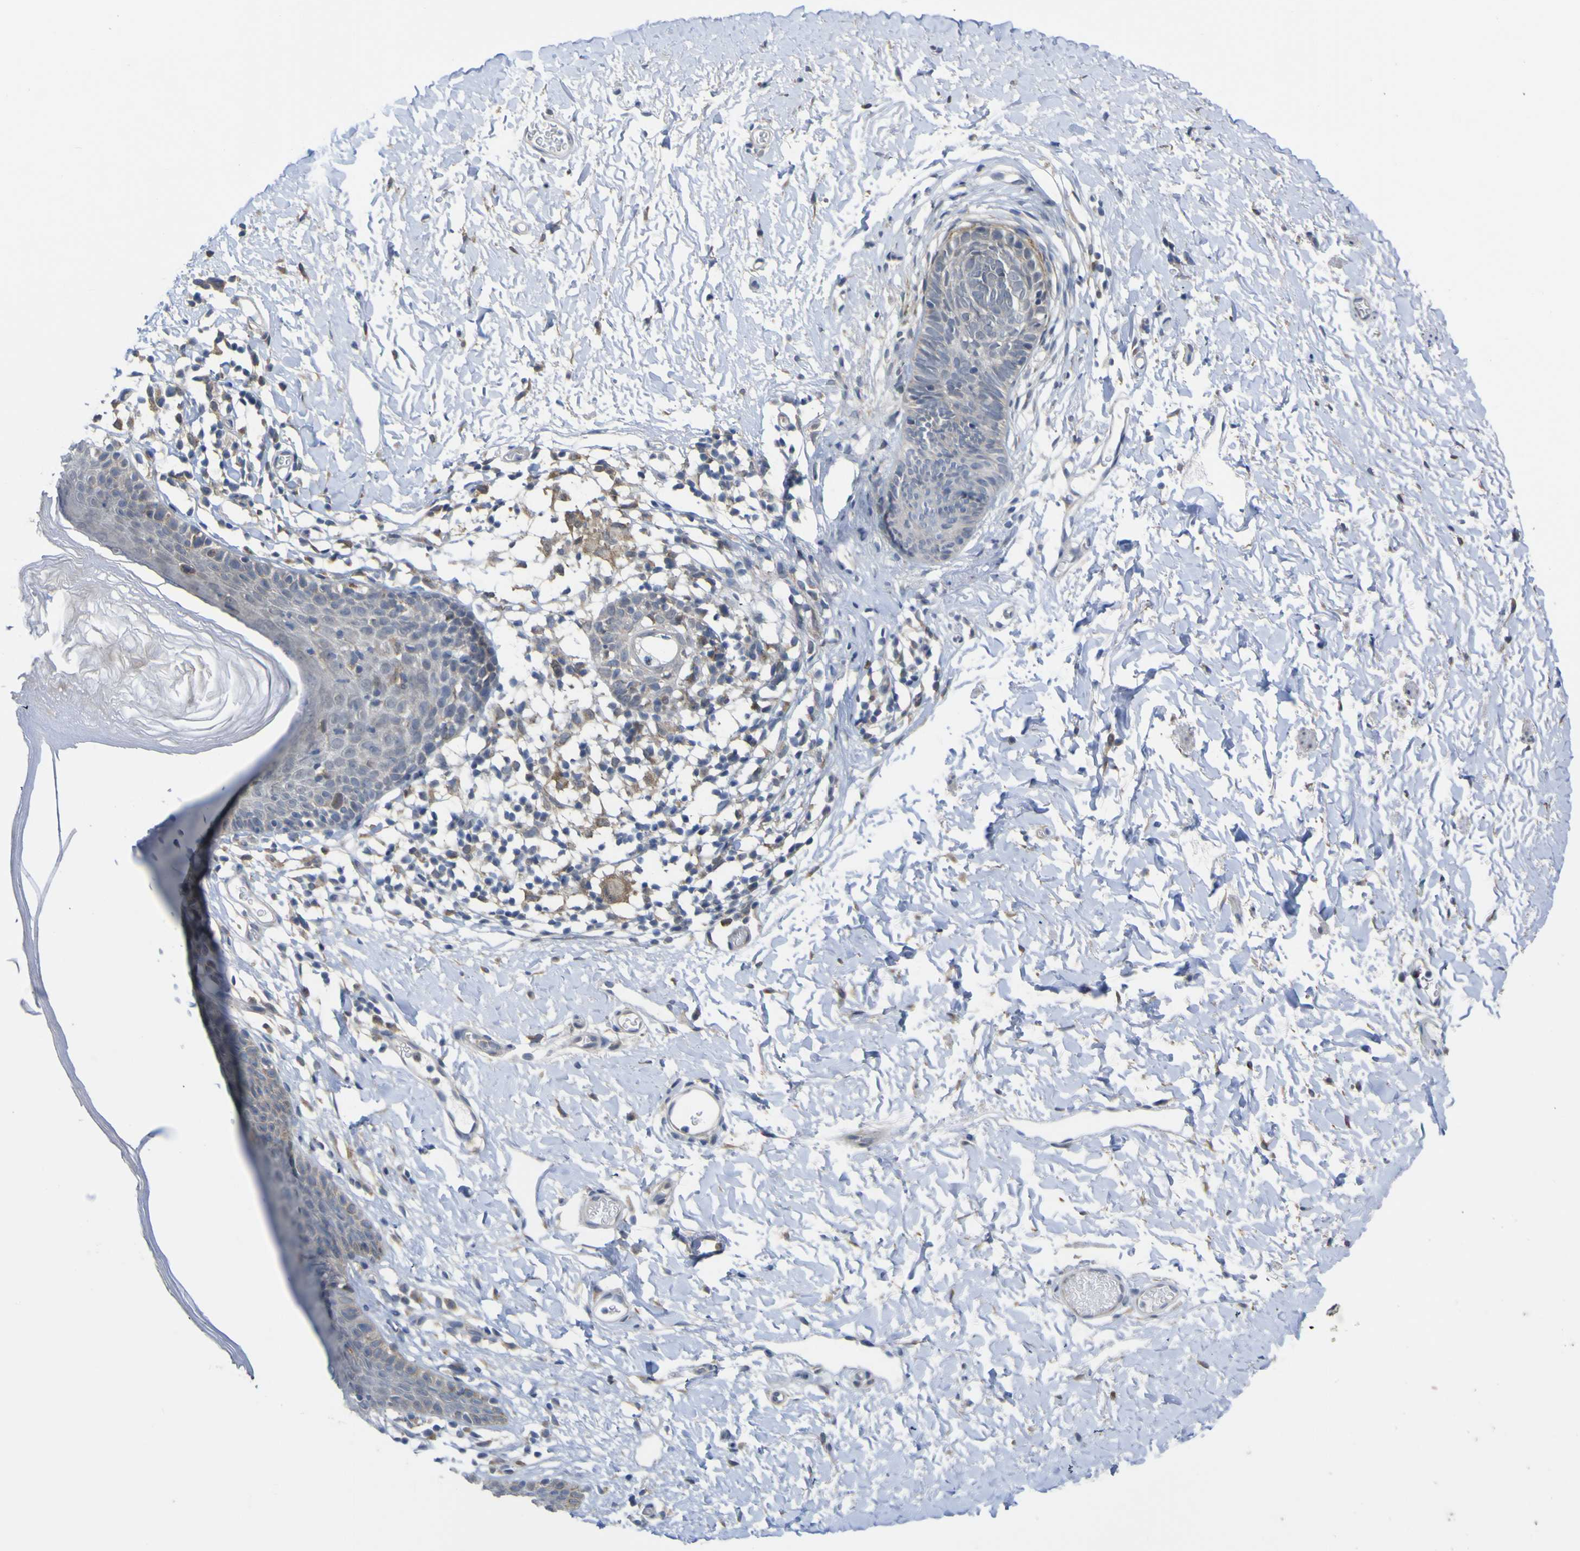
{"staining": {"intensity": "moderate", "quantity": "<25%", "location": "cytoplasmic/membranous"}, "tissue": "skin", "cell_type": "Epidermal cells", "image_type": "normal", "snomed": [{"axis": "morphology", "description": "Normal tissue, NOS"}, {"axis": "topography", "description": "Adipose tissue"}, {"axis": "topography", "description": "Vascular tissue"}, {"axis": "topography", "description": "Anal"}, {"axis": "topography", "description": "Peripheral nerve tissue"}], "caption": "IHC of benign skin displays low levels of moderate cytoplasmic/membranous expression in about <25% of epidermal cells. Using DAB (brown) and hematoxylin (blue) stains, captured at high magnification using brightfield microscopy.", "gene": "TNFRSF11A", "patient": {"sex": "female", "age": 54}}